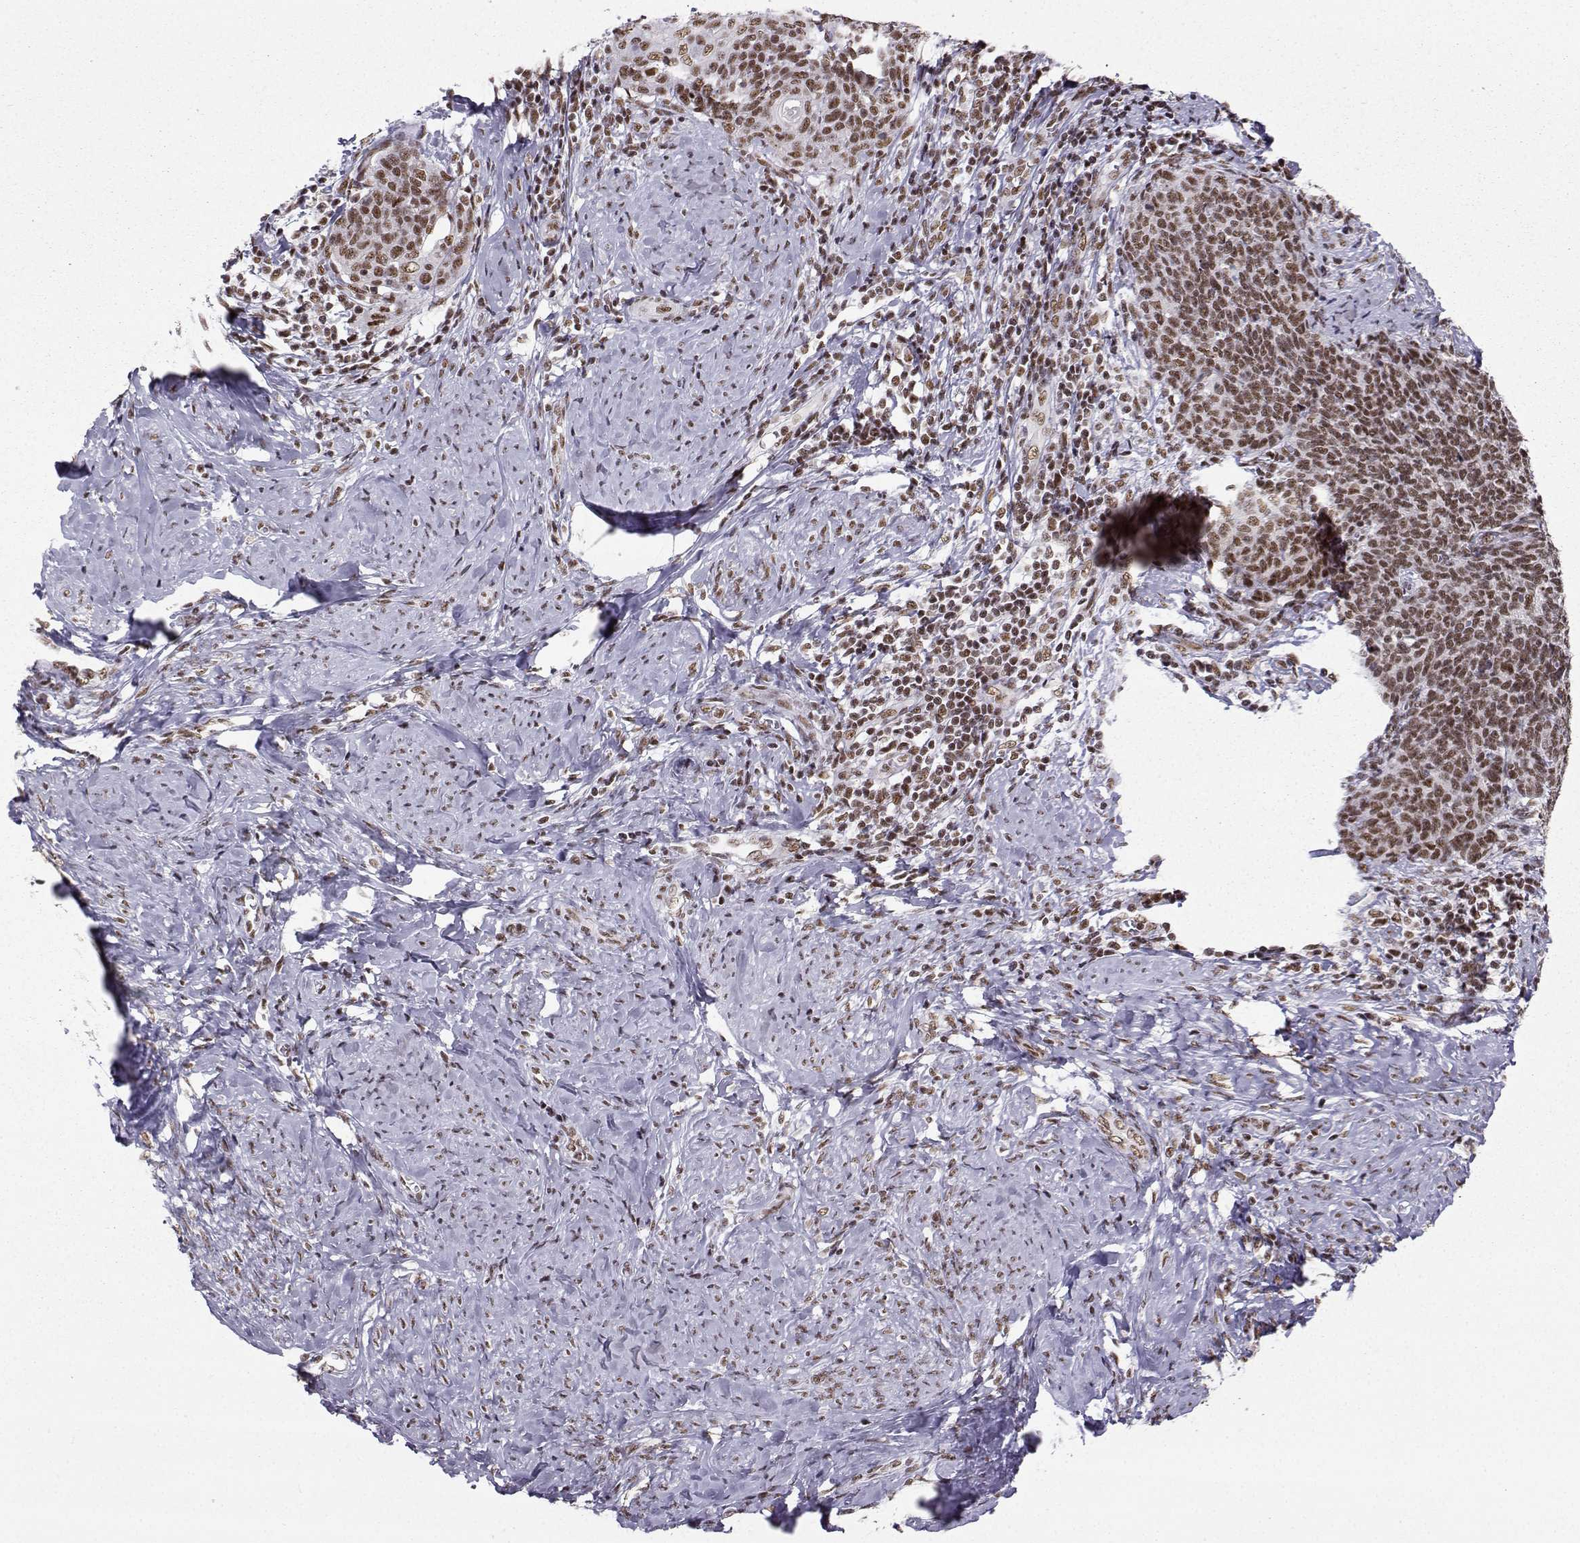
{"staining": {"intensity": "moderate", "quantity": ">75%", "location": "nuclear"}, "tissue": "cervical cancer", "cell_type": "Tumor cells", "image_type": "cancer", "snomed": [{"axis": "morphology", "description": "Normal tissue, NOS"}, {"axis": "morphology", "description": "Squamous cell carcinoma, NOS"}, {"axis": "topography", "description": "Cervix"}], "caption": "Moderate nuclear expression for a protein is appreciated in approximately >75% of tumor cells of squamous cell carcinoma (cervical) using immunohistochemistry (IHC).", "gene": "SNRPB2", "patient": {"sex": "female", "age": 39}}